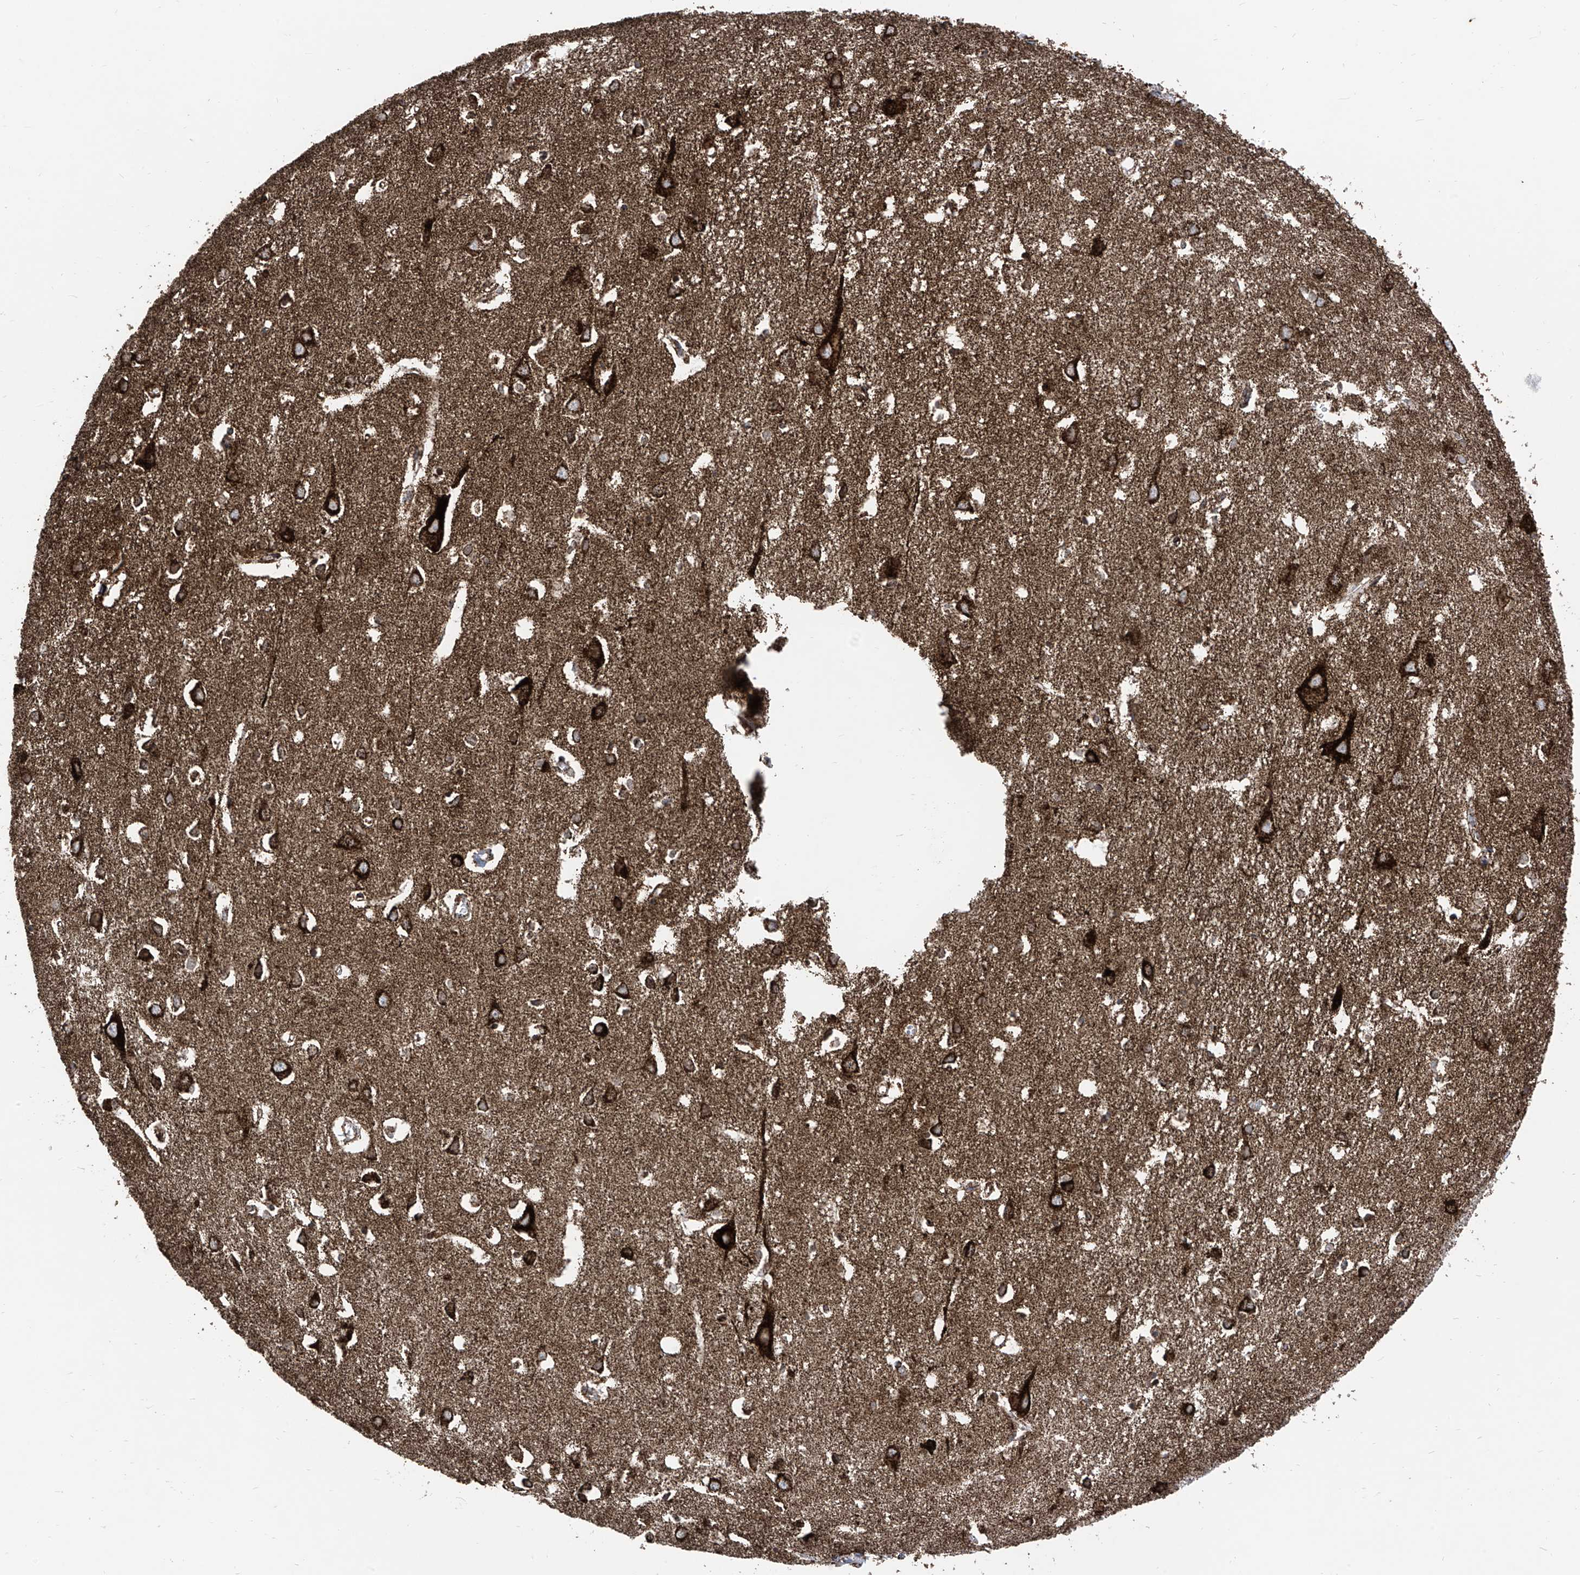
{"staining": {"intensity": "moderate", "quantity": ">75%", "location": "cytoplasmic/membranous"}, "tissue": "cerebral cortex", "cell_type": "Endothelial cells", "image_type": "normal", "snomed": [{"axis": "morphology", "description": "Normal tissue, NOS"}, {"axis": "topography", "description": "Cerebral cortex"}], "caption": "IHC (DAB (3,3'-diaminobenzidine)) staining of normal human cerebral cortex exhibits moderate cytoplasmic/membranous protein positivity in about >75% of endothelial cells.", "gene": "COX5B", "patient": {"sex": "female", "age": 64}}